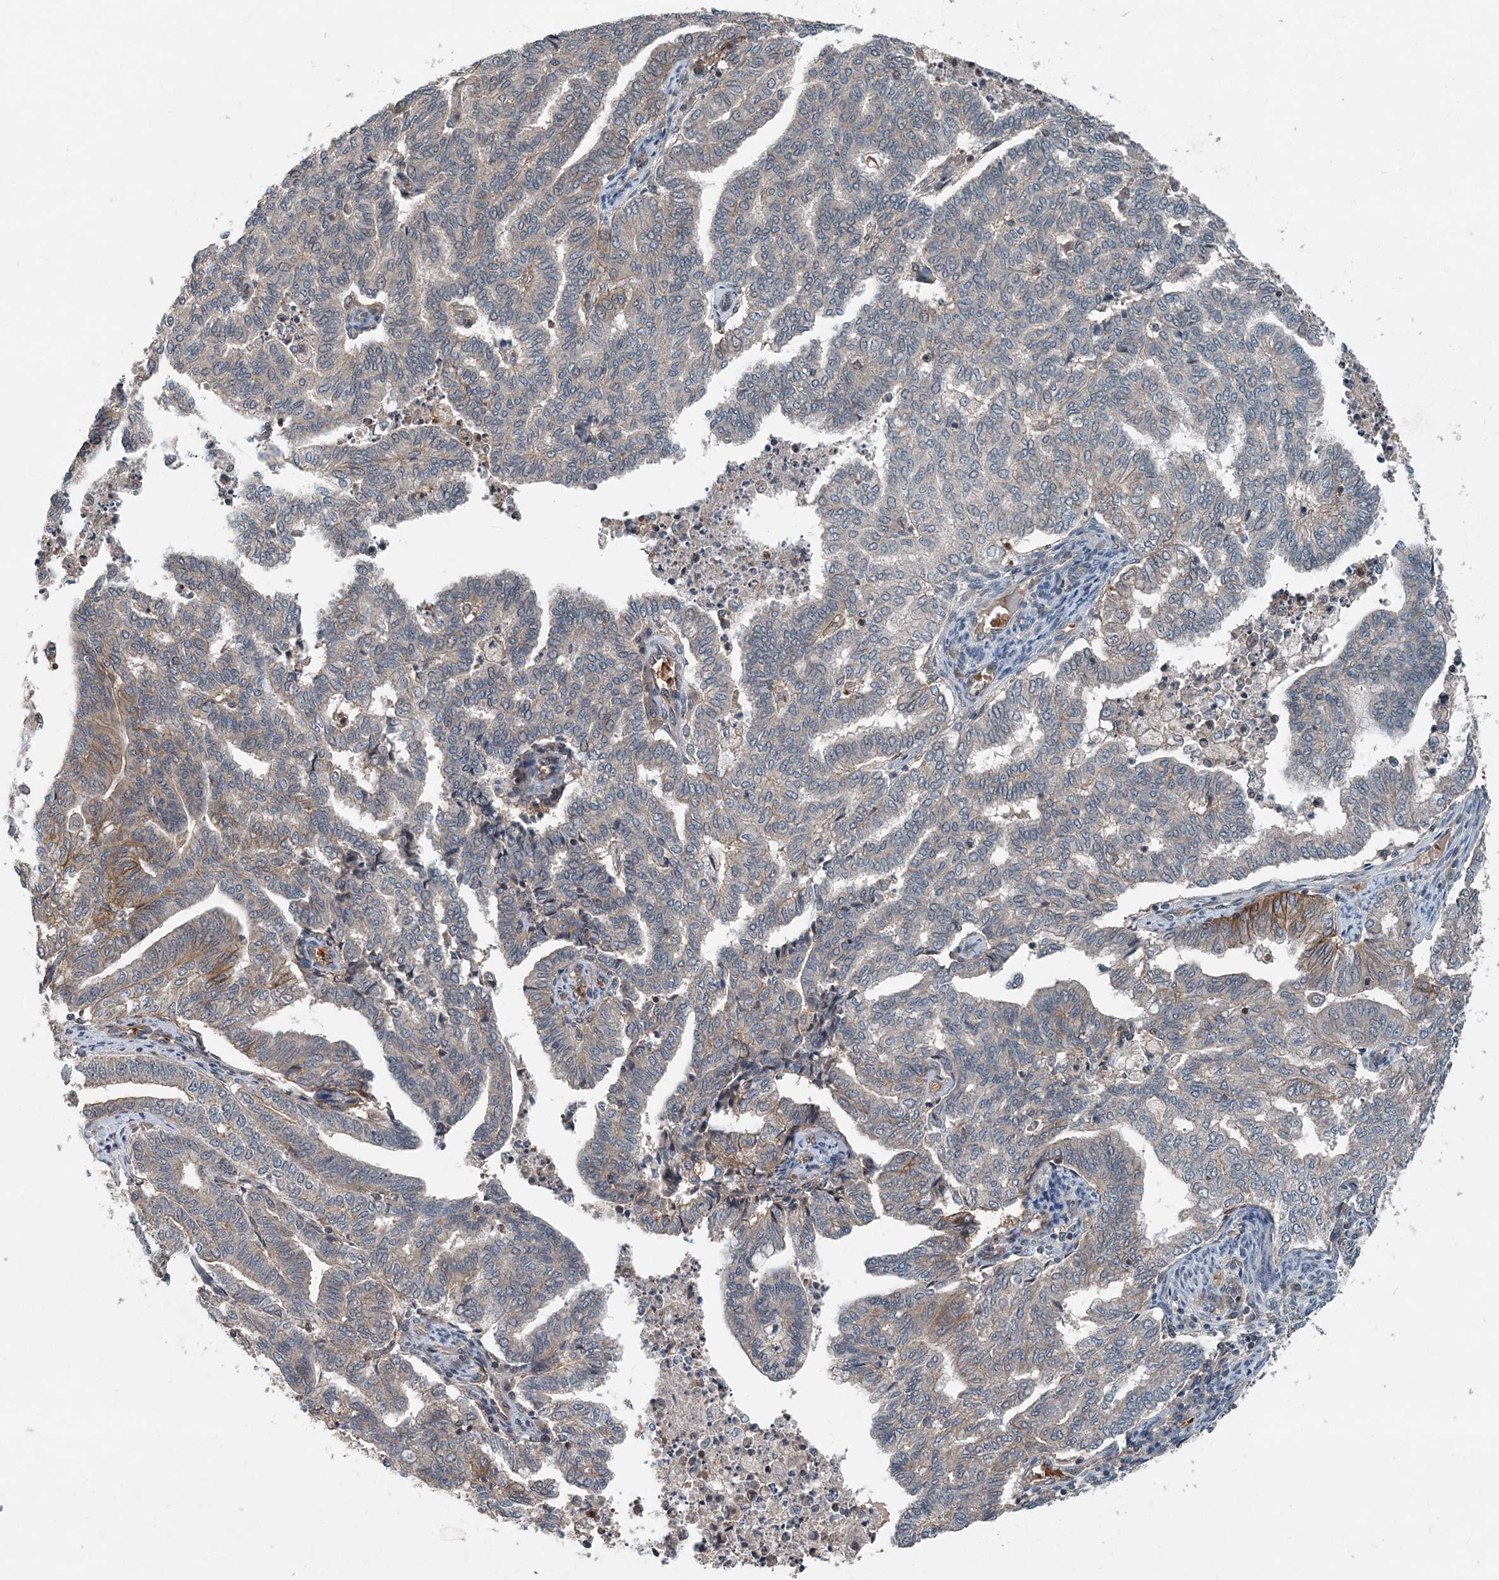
{"staining": {"intensity": "moderate", "quantity": "<25%", "location": "cytoplasmic/membranous"}, "tissue": "endometrial cancer", "cell_type": "Tumor cells", "image_type": "cancer", "snomed": [{"axis": "morphology", "description": "Adenocarcinoma, NOS"}, {"axis": "topography", "description": "Endometrium"}], "caption": "Immunohistochemical staining of human endometrial cancer (adenocarcinoma) displays low levels of moderate cytoplasmic/membranous protein staining in approximately <25% of tumor cells.", "gene": "SMPD3", "patient": {"sex": "female", "age": 79}}